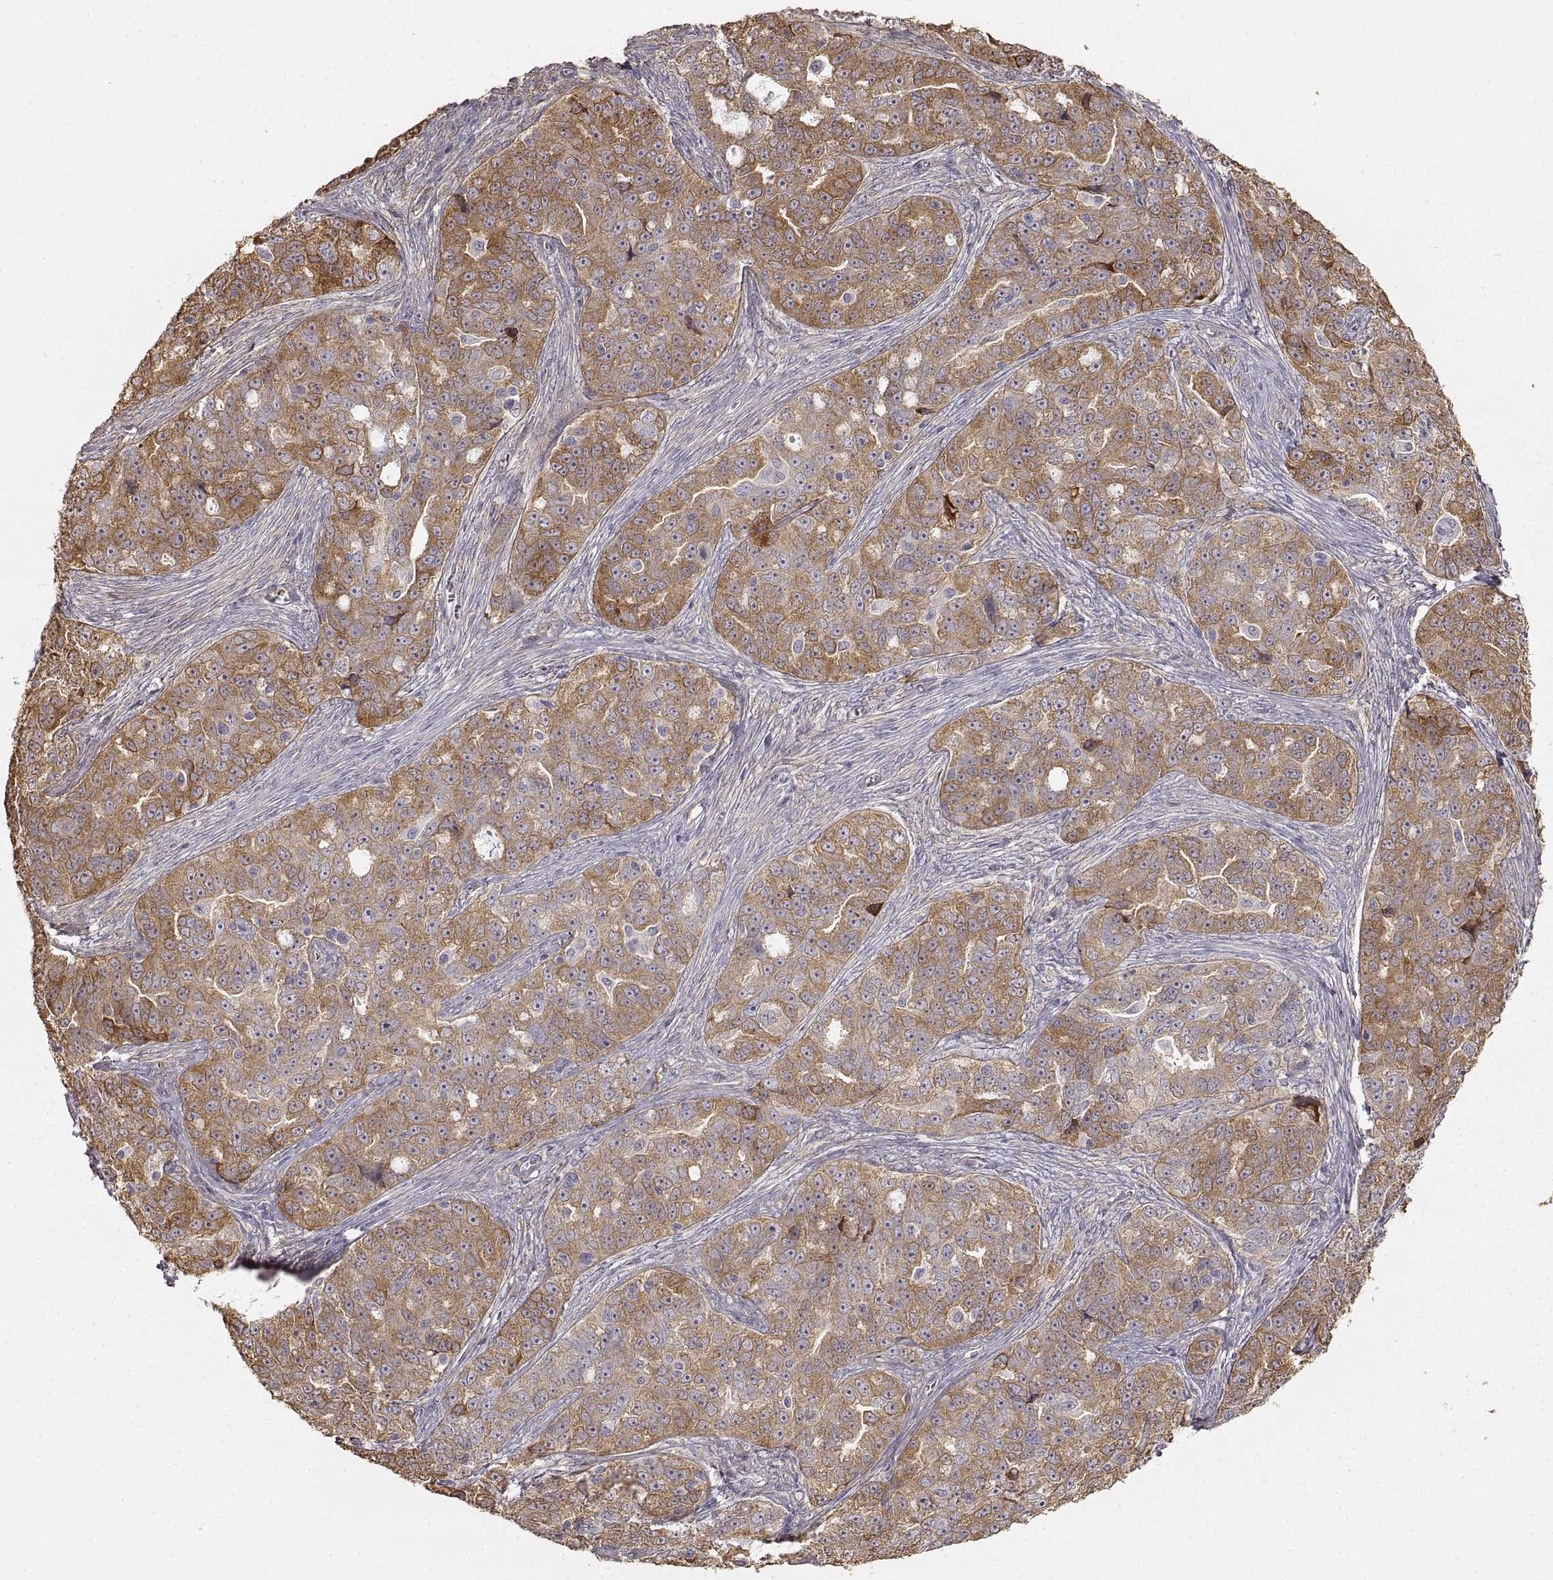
{"staining": {"intensity": "strong", "quantity": "<25%", "location": "cytoplasmic/membranous"}, "tissue": "ovarian cancer", "cell_type": "Tumor cells", "image_type": "cancer", "snomed": [{"axis": "morphology", "description": "Cystadenocarcinoma, serous, NOS"}, {"axis": "topography", "description": "Ovary"}], "caption": "Tumor cells show medium levels of strong cytoplasmic/membranous positivity in approximately <25% of cells in ovarian cancer.", "gene": "HSP90AB1", "patient": {"sex": "female", "age": 51}}